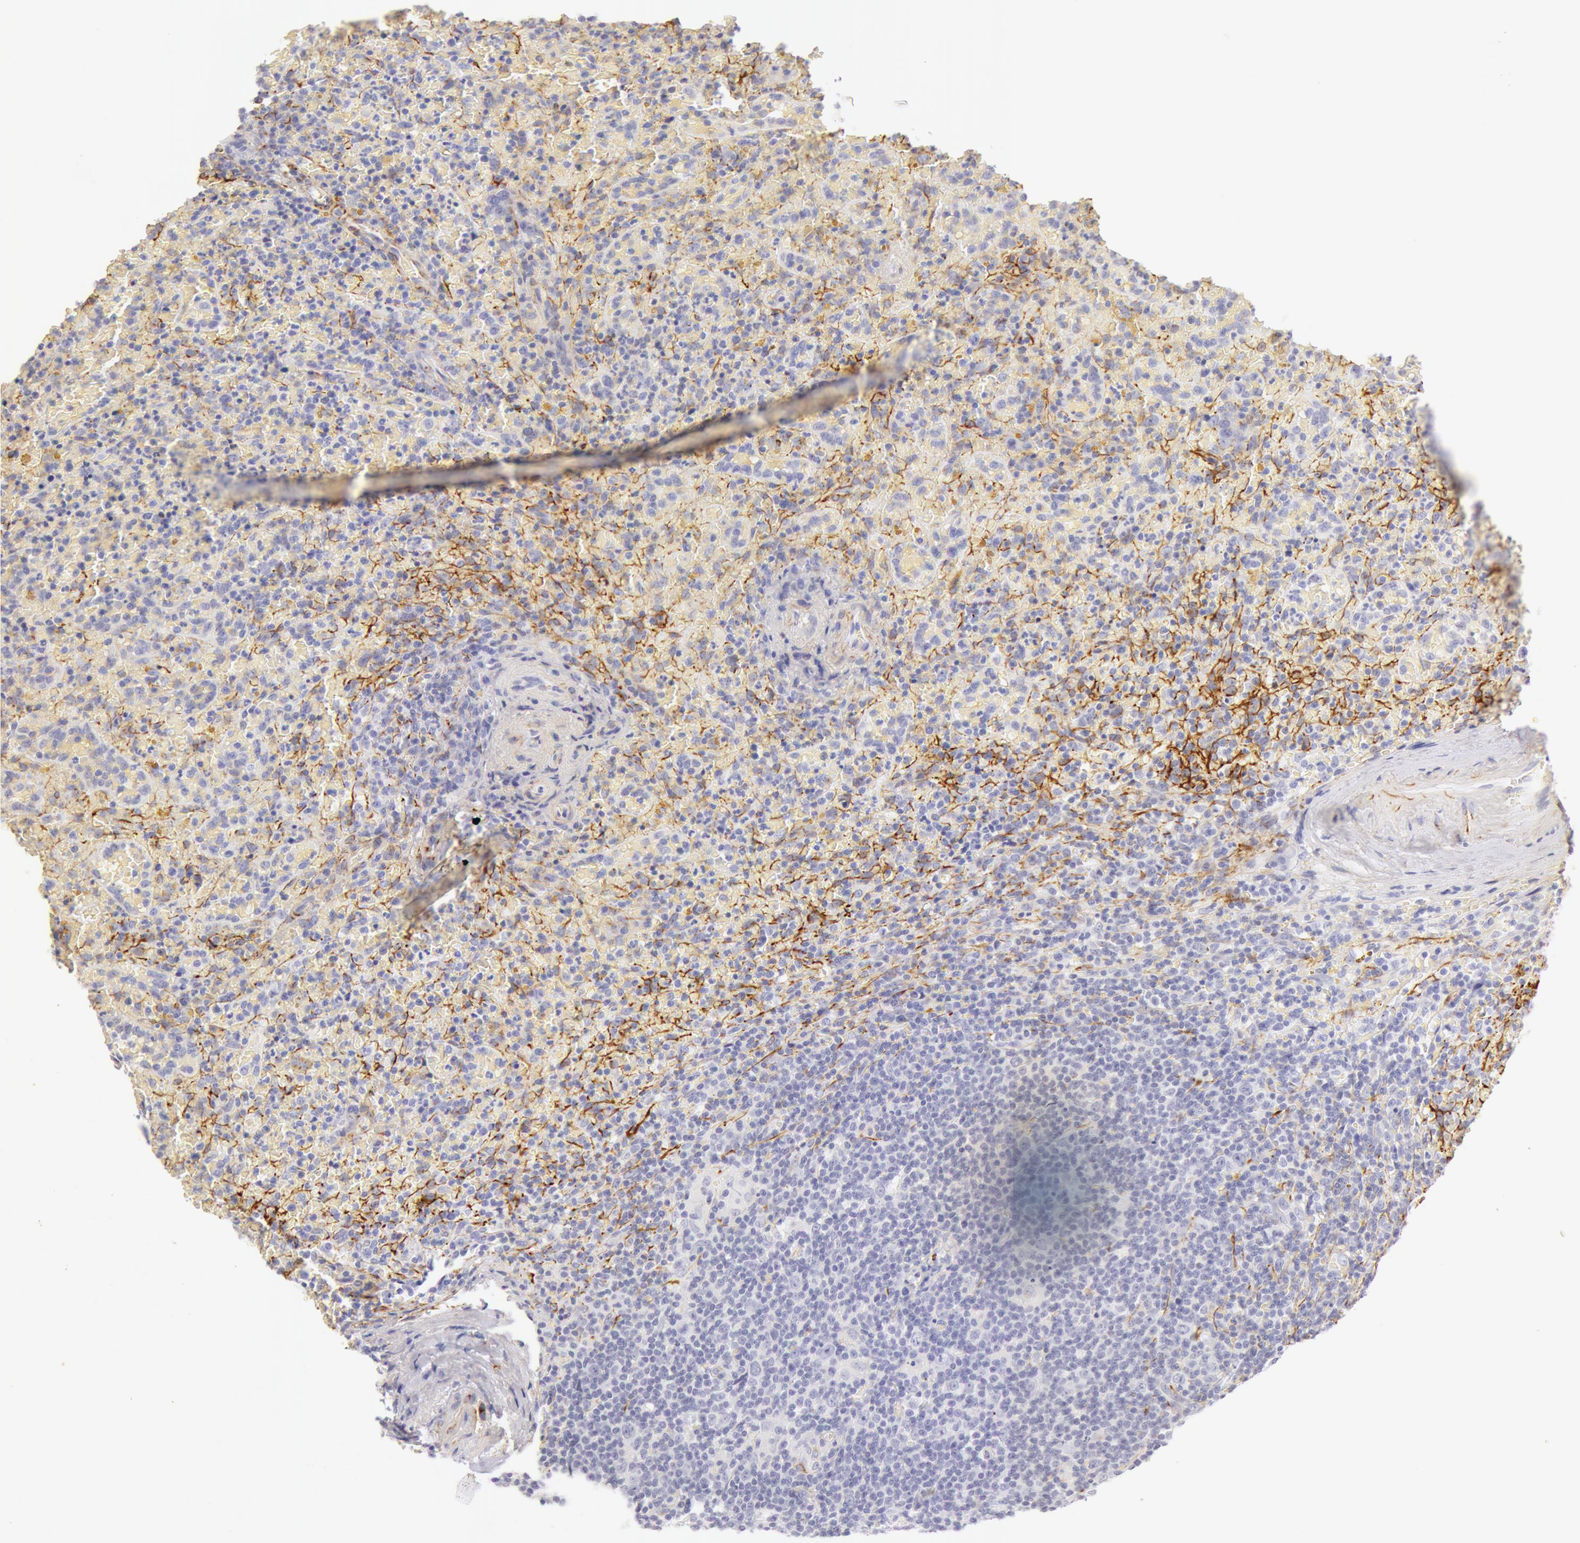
{"staining": {"intensity": "negative", "quantity": "none", "location": "none"}, "tissue": "lymphoma", "cell_type": "Tumor cells", "image_type": "cancer", "snomed": [{"axis": "morphology", "description": "Malignant lymphoma, non-Hodgkin's type, High grade"}, {"axis": "topography", "description": "Spleen"}, {"axis": "topography", "description": "Lymph node"}], "caption": "High-grade malignant lymphoma, non-Hodgkin's type was stained to show a protein in brown. There is no significant staining in tumor cells. The staining was performed using DAB to visualize the protein expression in brown, while the nuclei were stained in blue with hematoxylin (Magnification: 20x).", "gene": "KRT8", "patient": {"sex": "female", "age": 70}}